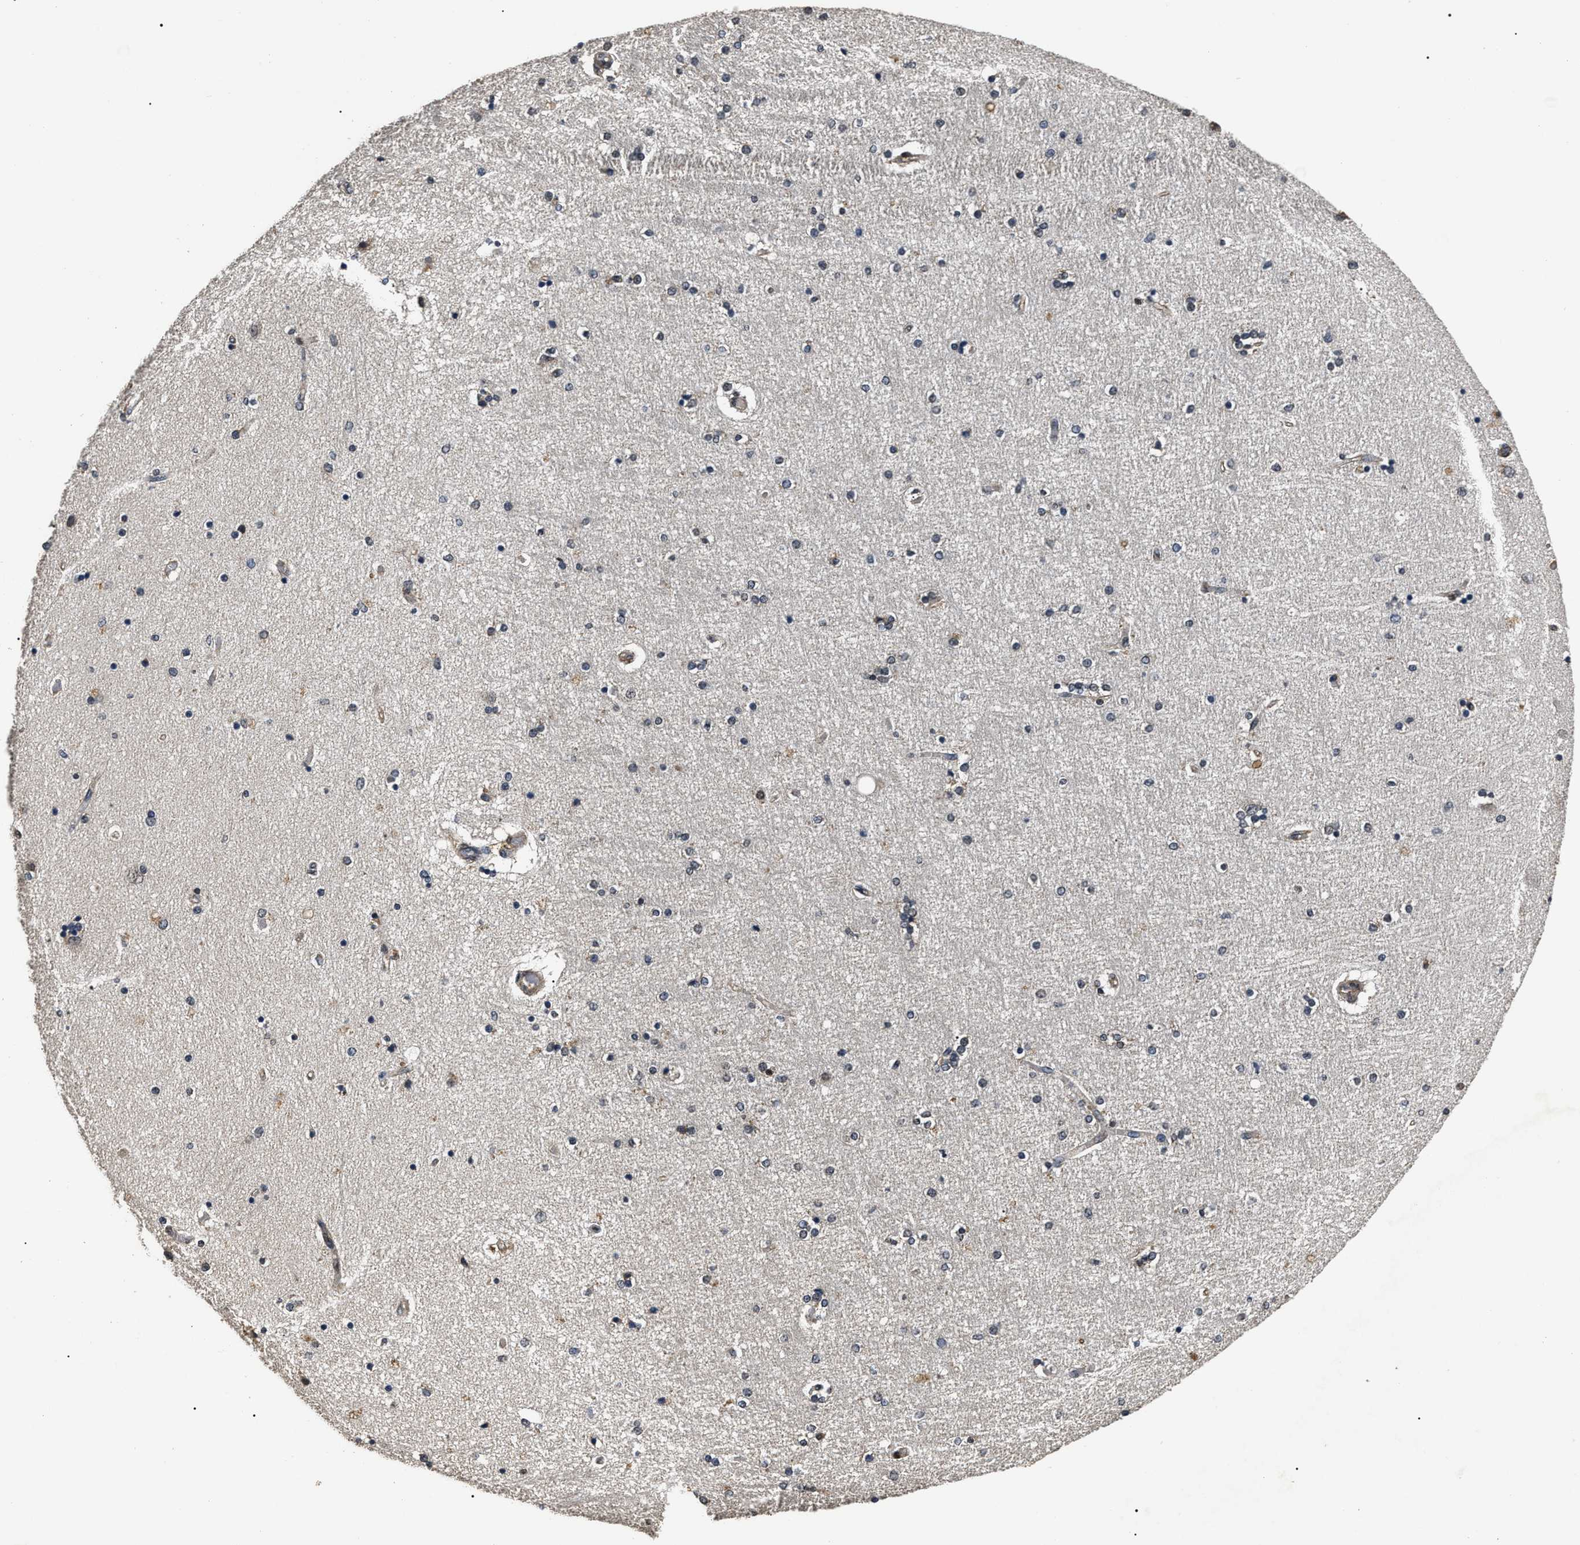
{"staining": {"intensity": "moderate", "quantity": "<25%", "location": "nuclear"}, "tissue": "hippocampus", "cell_type": "Glial cells", "image_type": "normal", "snomed": [{"axis": "morphology", "description": "Normal tissue, NOS"}, {"axis": "topography", "description": "Hippocampus"}], "caption": "Hippocampus stained with a brown dye displays moderate nuclear positive positivity in approximately <25% of glial cells.", "gene": "ANP32E", "patient": {"sex": "female", "age": 54}}